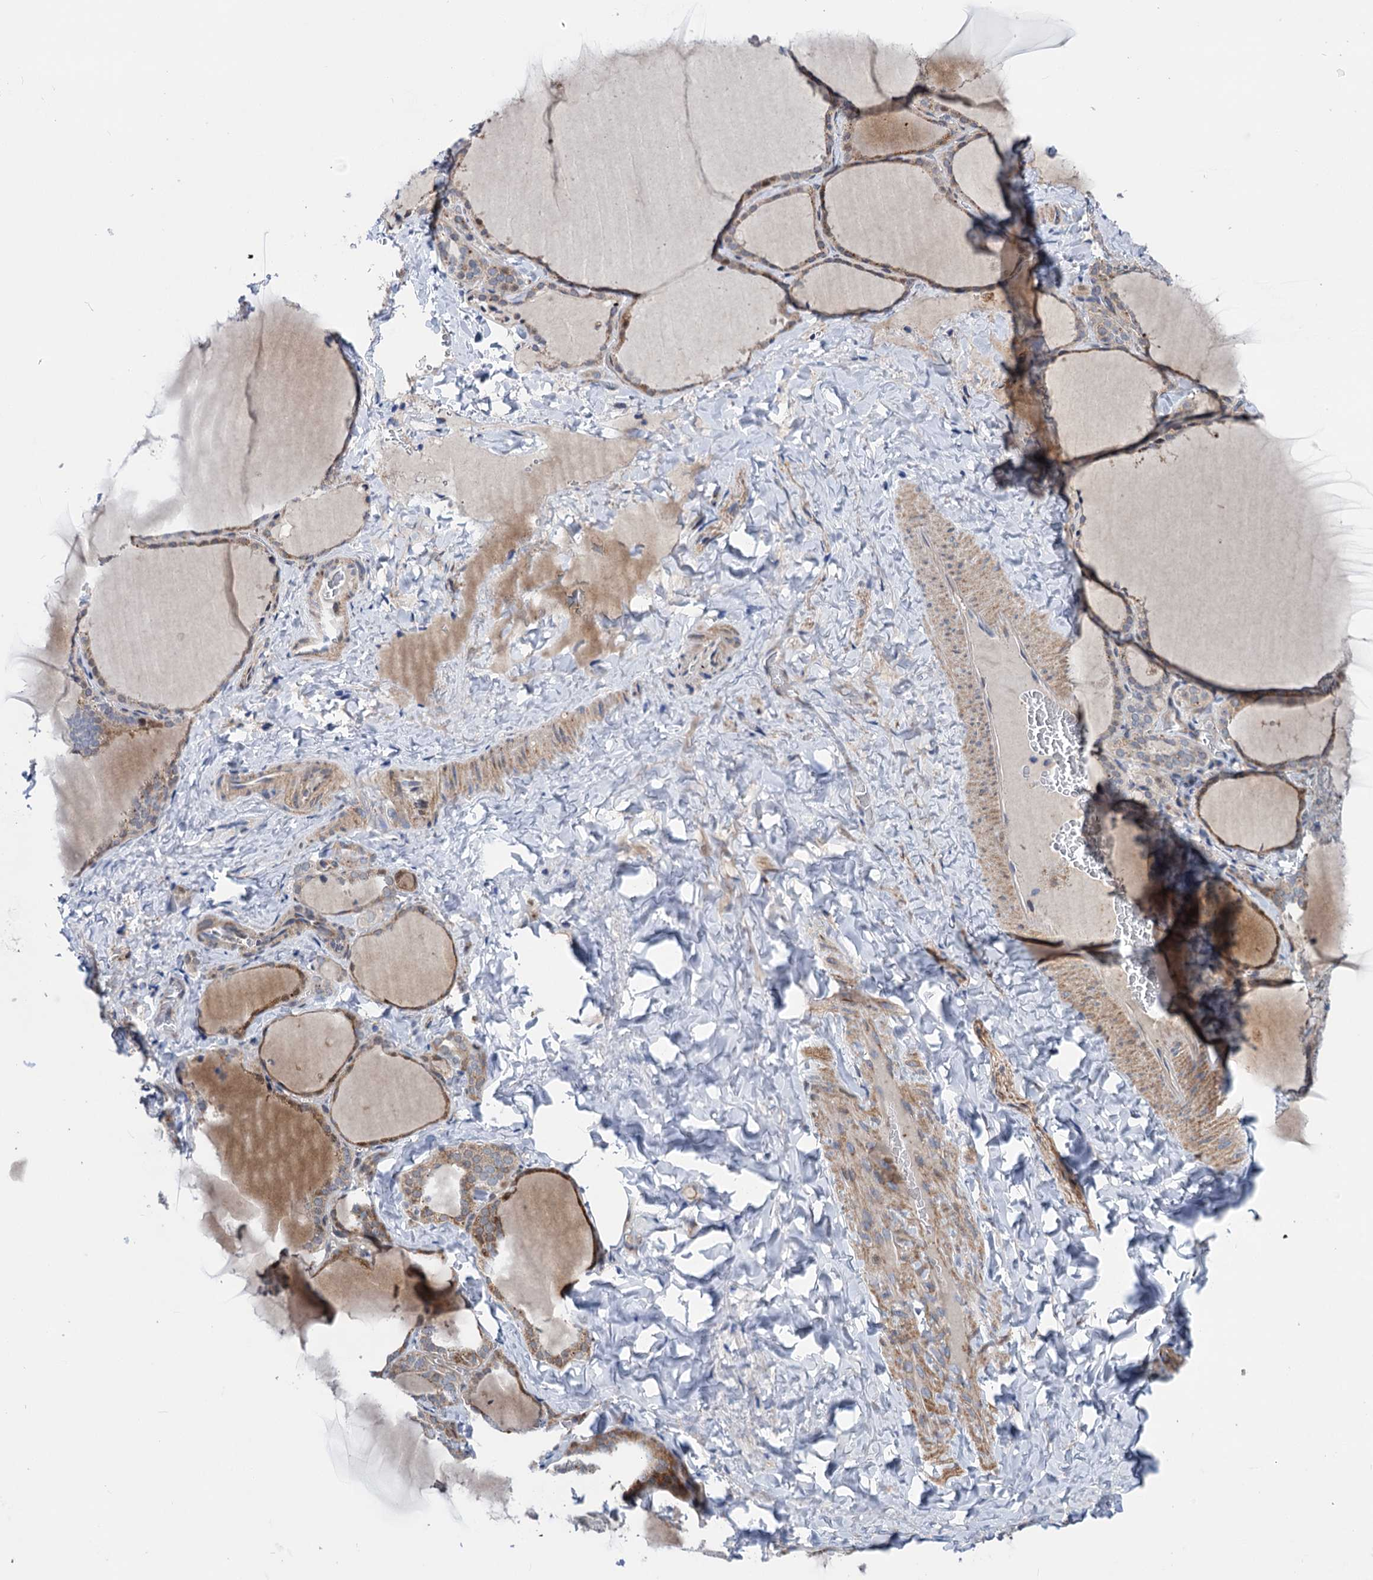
{"staining": {"intensity": "moderate", "quantity": ">75%", "location": "cytoplasmic/membranous"}, "tissue": "thyroid gland", "cell_type": "Glandular cells", "image_type": "normal", "snomed": [{"axis": "morphology", "description": "Normal tissue, NOS"}, {"axis": "topography", "description": "Thyroid gland"}], "caption": "Brown immunohistochemical staining in unremarkable thyroid gland exhibits moderate cytoplasmic/membranous positivity in about >75% of glandular cells. The staining was performed using DAB to visualize the protein expression in brown, while the nuclei were stained in blue with hematoxylin (Magnification: 20x).", "gene": "UBR1", "patient": {"sex": "female", "age": 22}}